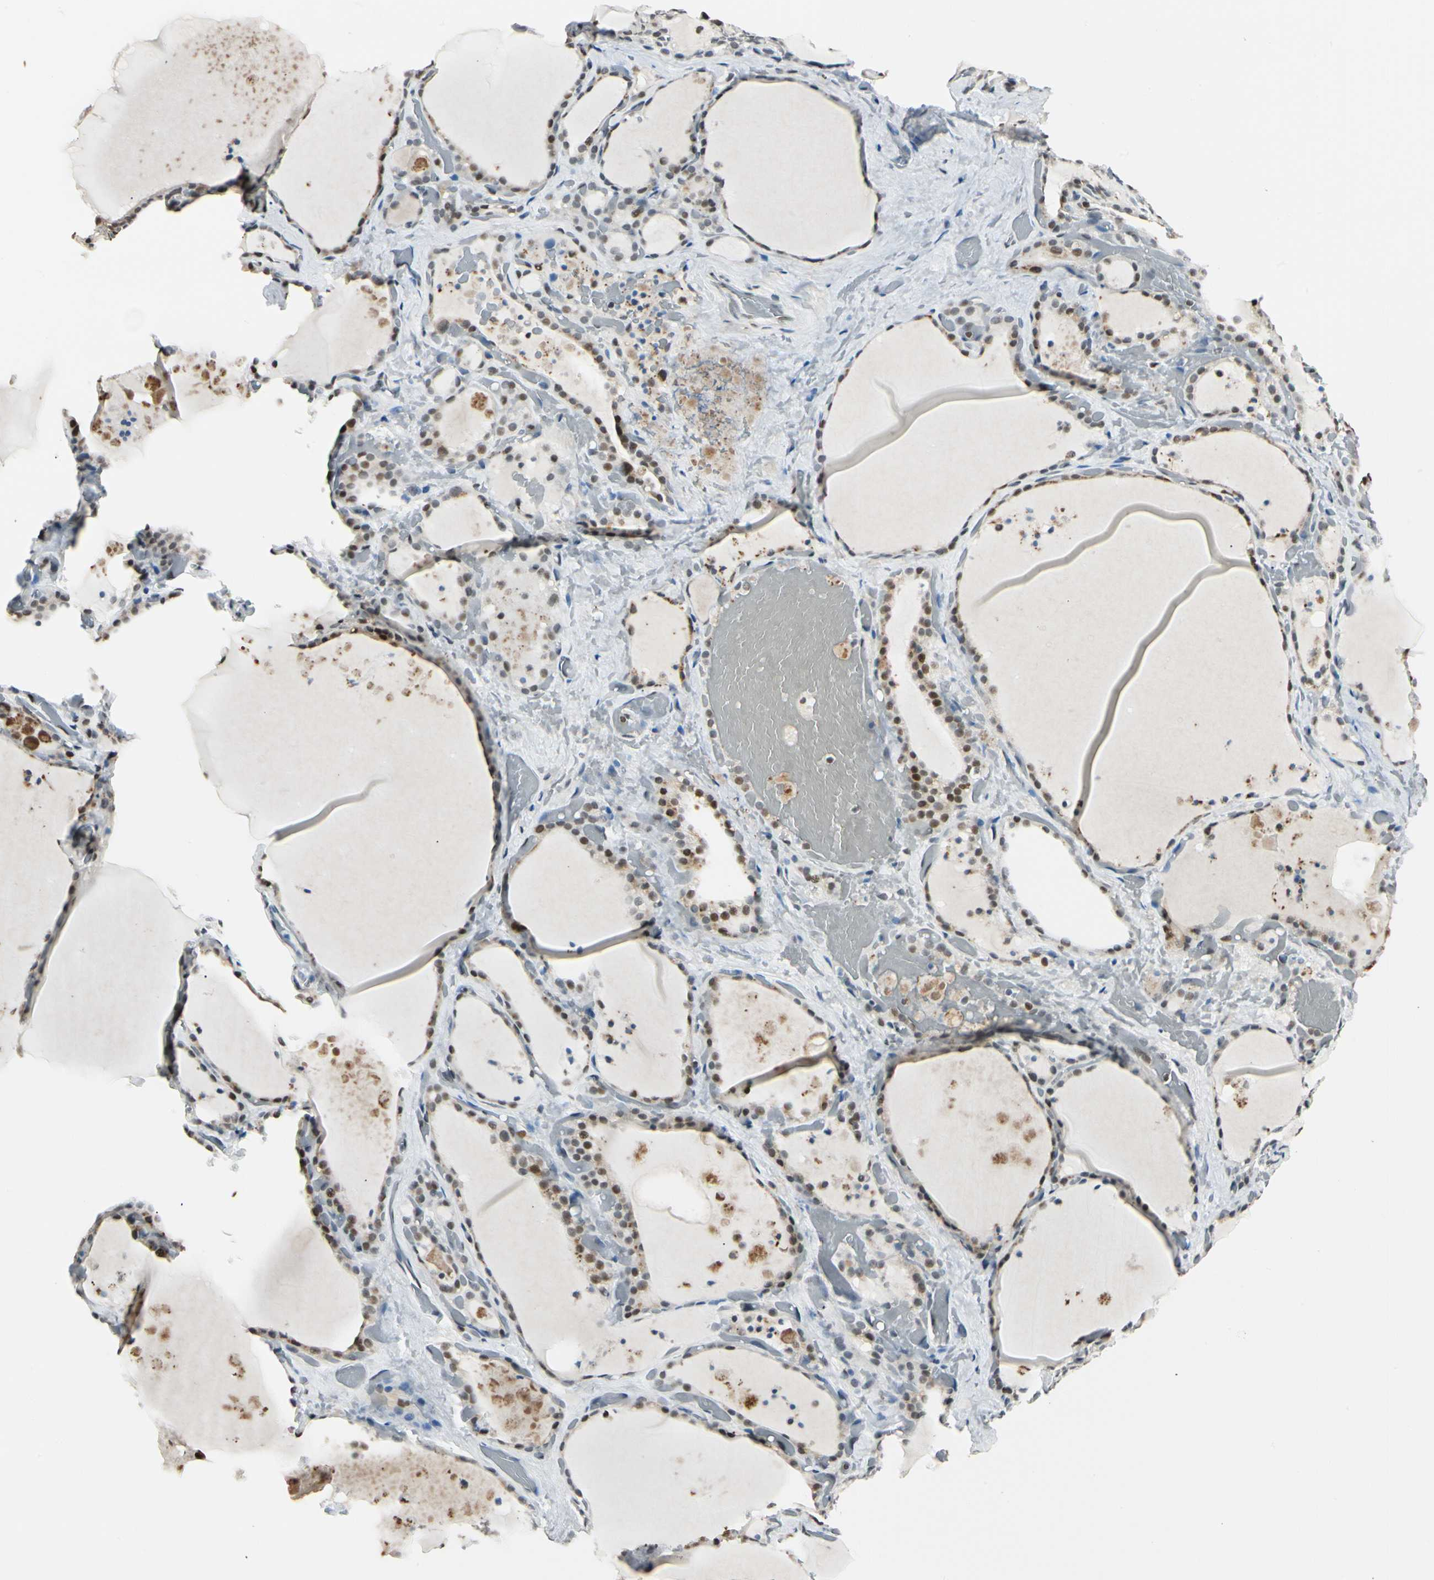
{"staining": {"intensity": "moderate", "quantity": "25%-75%", "location": "cytoplasmic/membranous,nuclear"}, "tissue": "thyroid gland", "cell_type": "Glandular cells", "image_type": "normal", "snomed": [{"axis": "morphology", "description": "Normal tissue, NOS"}, {"axis": "topography", "description": "Thyroid gland"}], "caption": "Protein analysis of benign thyroid gland shows moderate cytoplasmic/membranous,nuclear staining in about 25%-75% of glandular cells.", "gene": "FANCG", "patient": {"sex": "male", "age": 61}}